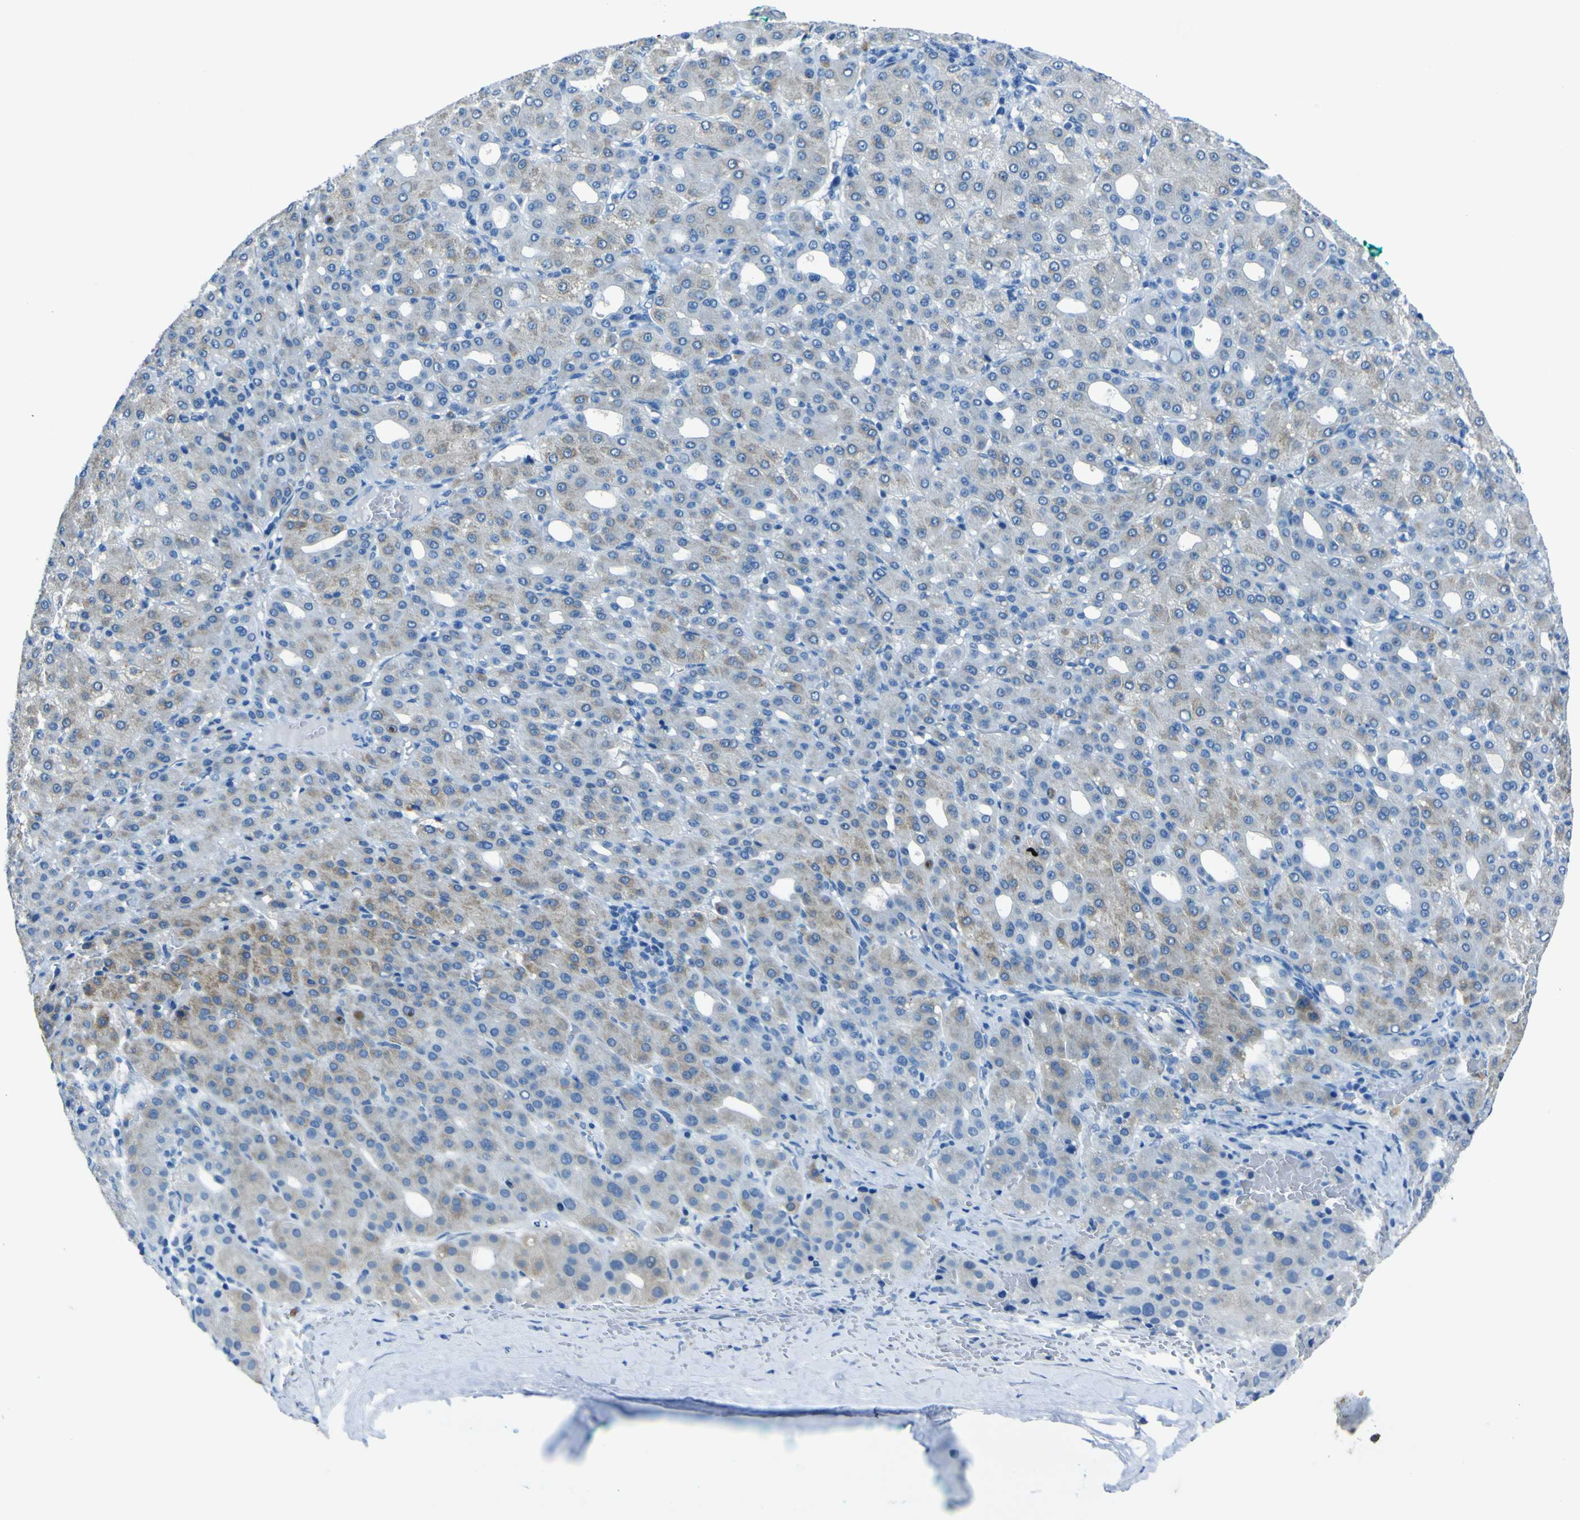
{"staining": {"intensity": "weak", "quantity": "<25%", "location": "cytoplasmic/membranous"}, "tissue": "liver cancer", "cell_type": "Tumor cells", "image_type": "cancer", "snomed": [{"axis": "morphology", "description": "Carcinoma, Hepatocellular, NOS"}, {"axis": "topography", "description": "Liver"}], "caption": "Immunohistochemical staining of liver cancer (hepatocellular carcinoma) shows no significant expression in tumor cells. The staining is performed using DAB brown chromogen with nuclei counter-stained in using hematoxylin.", "gene": "PHKG1", "patient": {"sex": "male", "age": 65}}